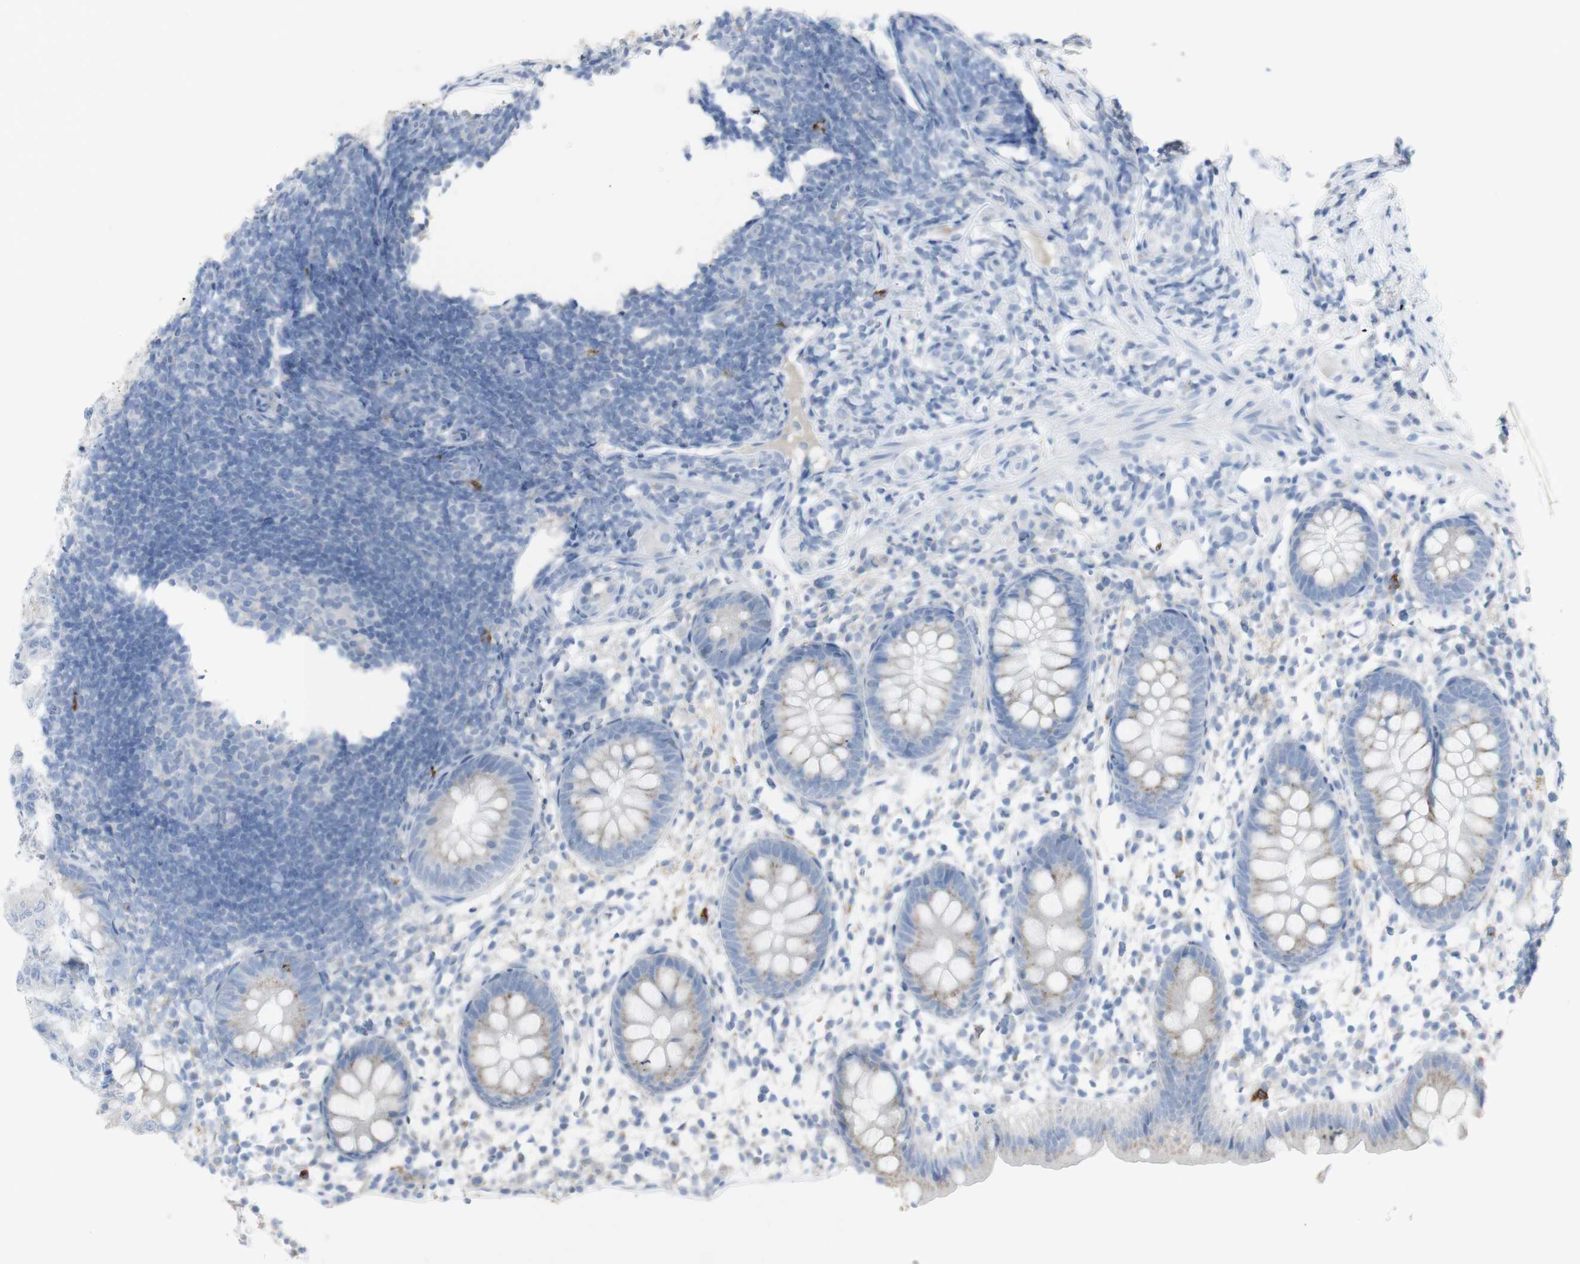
{"staining": {"intensity": "weak", "quantity": "<25%", "location": "cytoplasmic/membranous"}, "tissue": "appendix", "cell_type": "Glandular cells", "image_type": "normal", "snomed": [{"axis": "morphology", "description": "Normal tissue, NOS"}, {"axis": "topography", "description": "Appendix"}], "caption": "This is an IHC photomicrograph of benign human appendix. There is no positivity in glandular cells.", "gene": "CD207", "patient": {"sex": "female", "age": 20}}